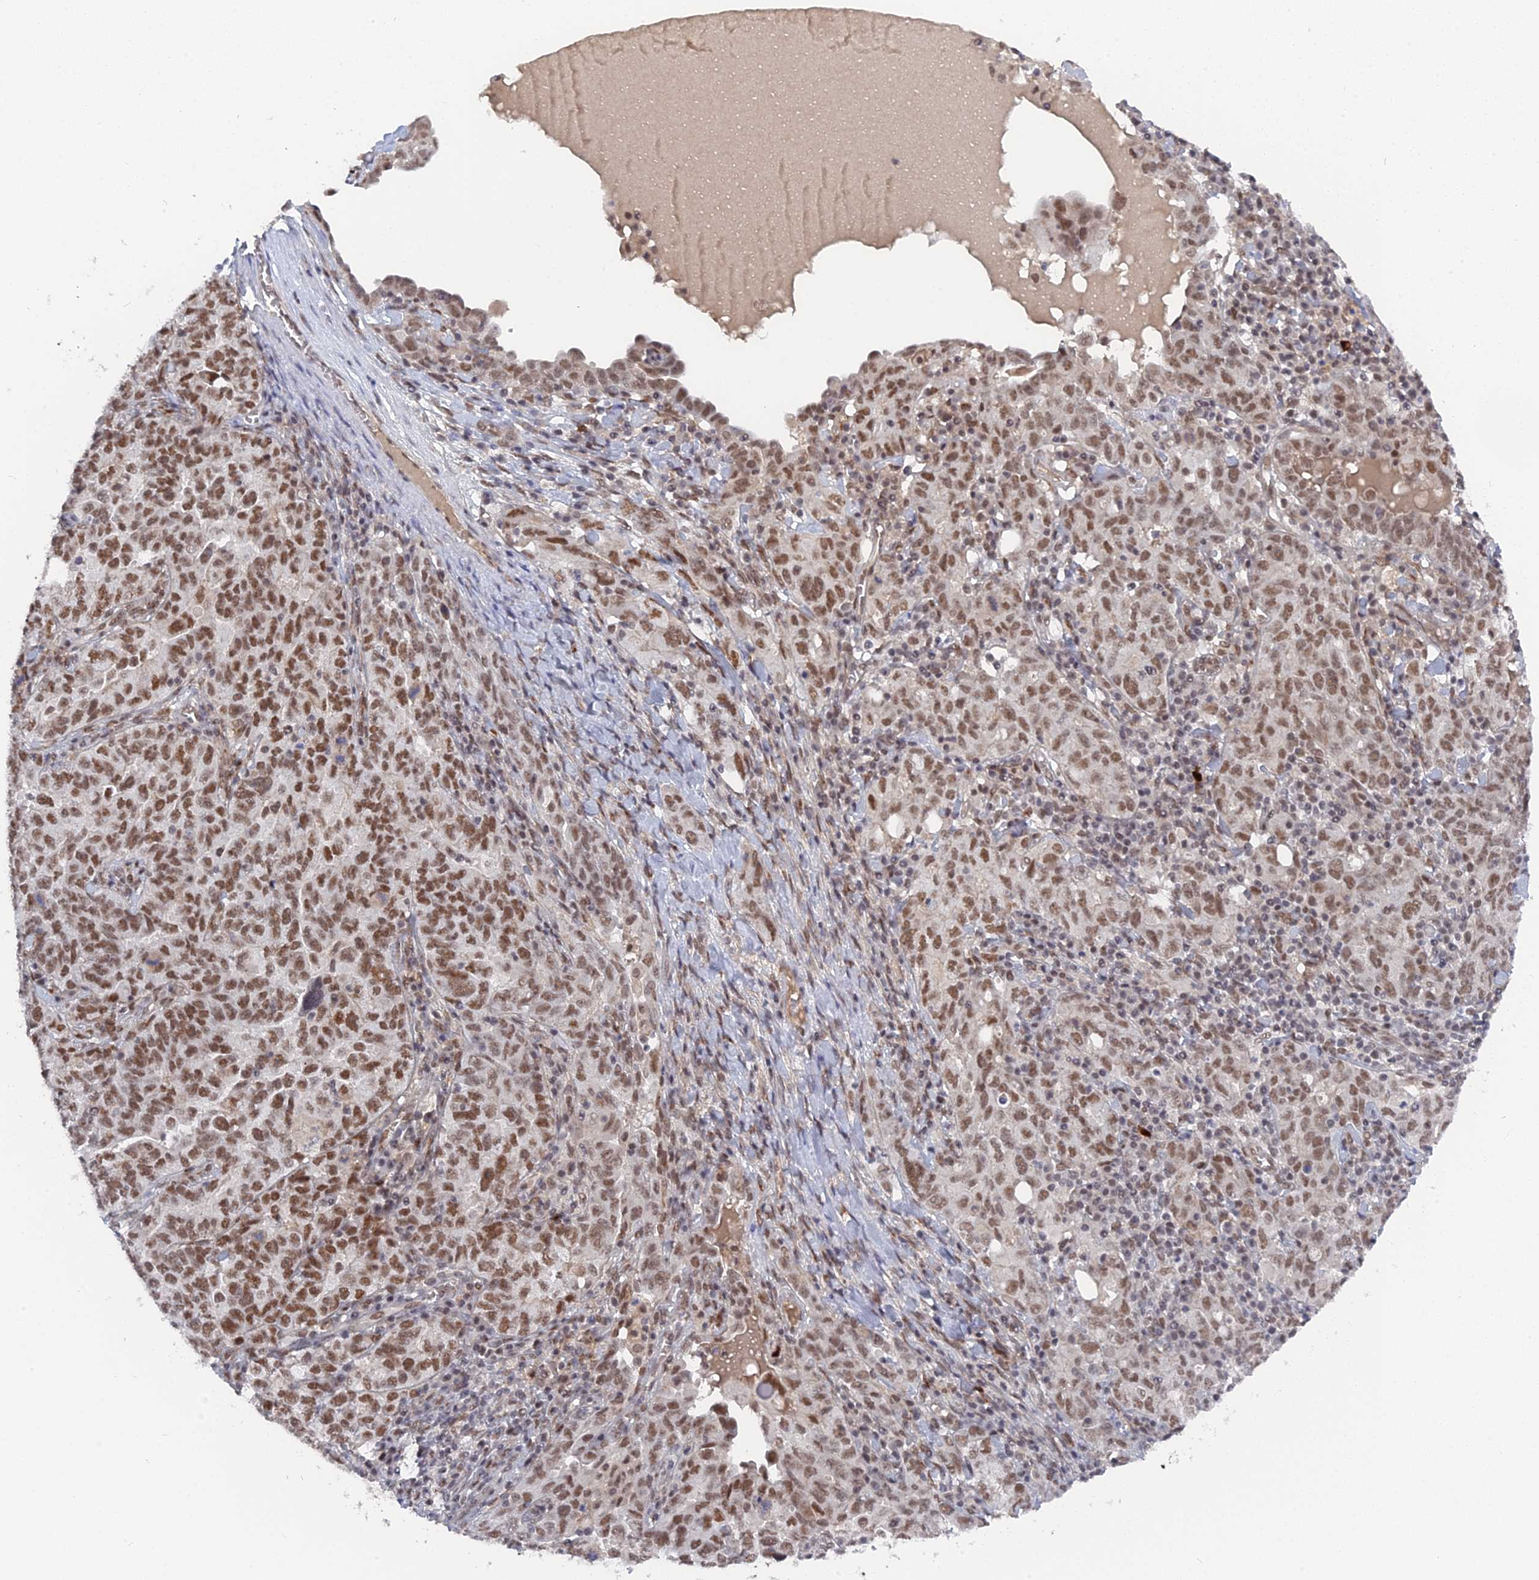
{"staining": {"intensity": "moderate", "quantity": ">75%", "location": "nuclear"}, "tissue": "ovarian cancer", "cell_type": "Tumor cells", "image_type": "cancer", "snomed": [{"axis": "morphology", "description": "Carcinoma, endometroid"}, {"axis": "topography", "description": "Ovary"}], "caption": "Protein expression analysis of human ovarian cancer reveals moderate nuclear staining in approximately >75% of tumor cells.", "gene": "CCDC85A", "patient": {"sex": "female", "age": 62}}